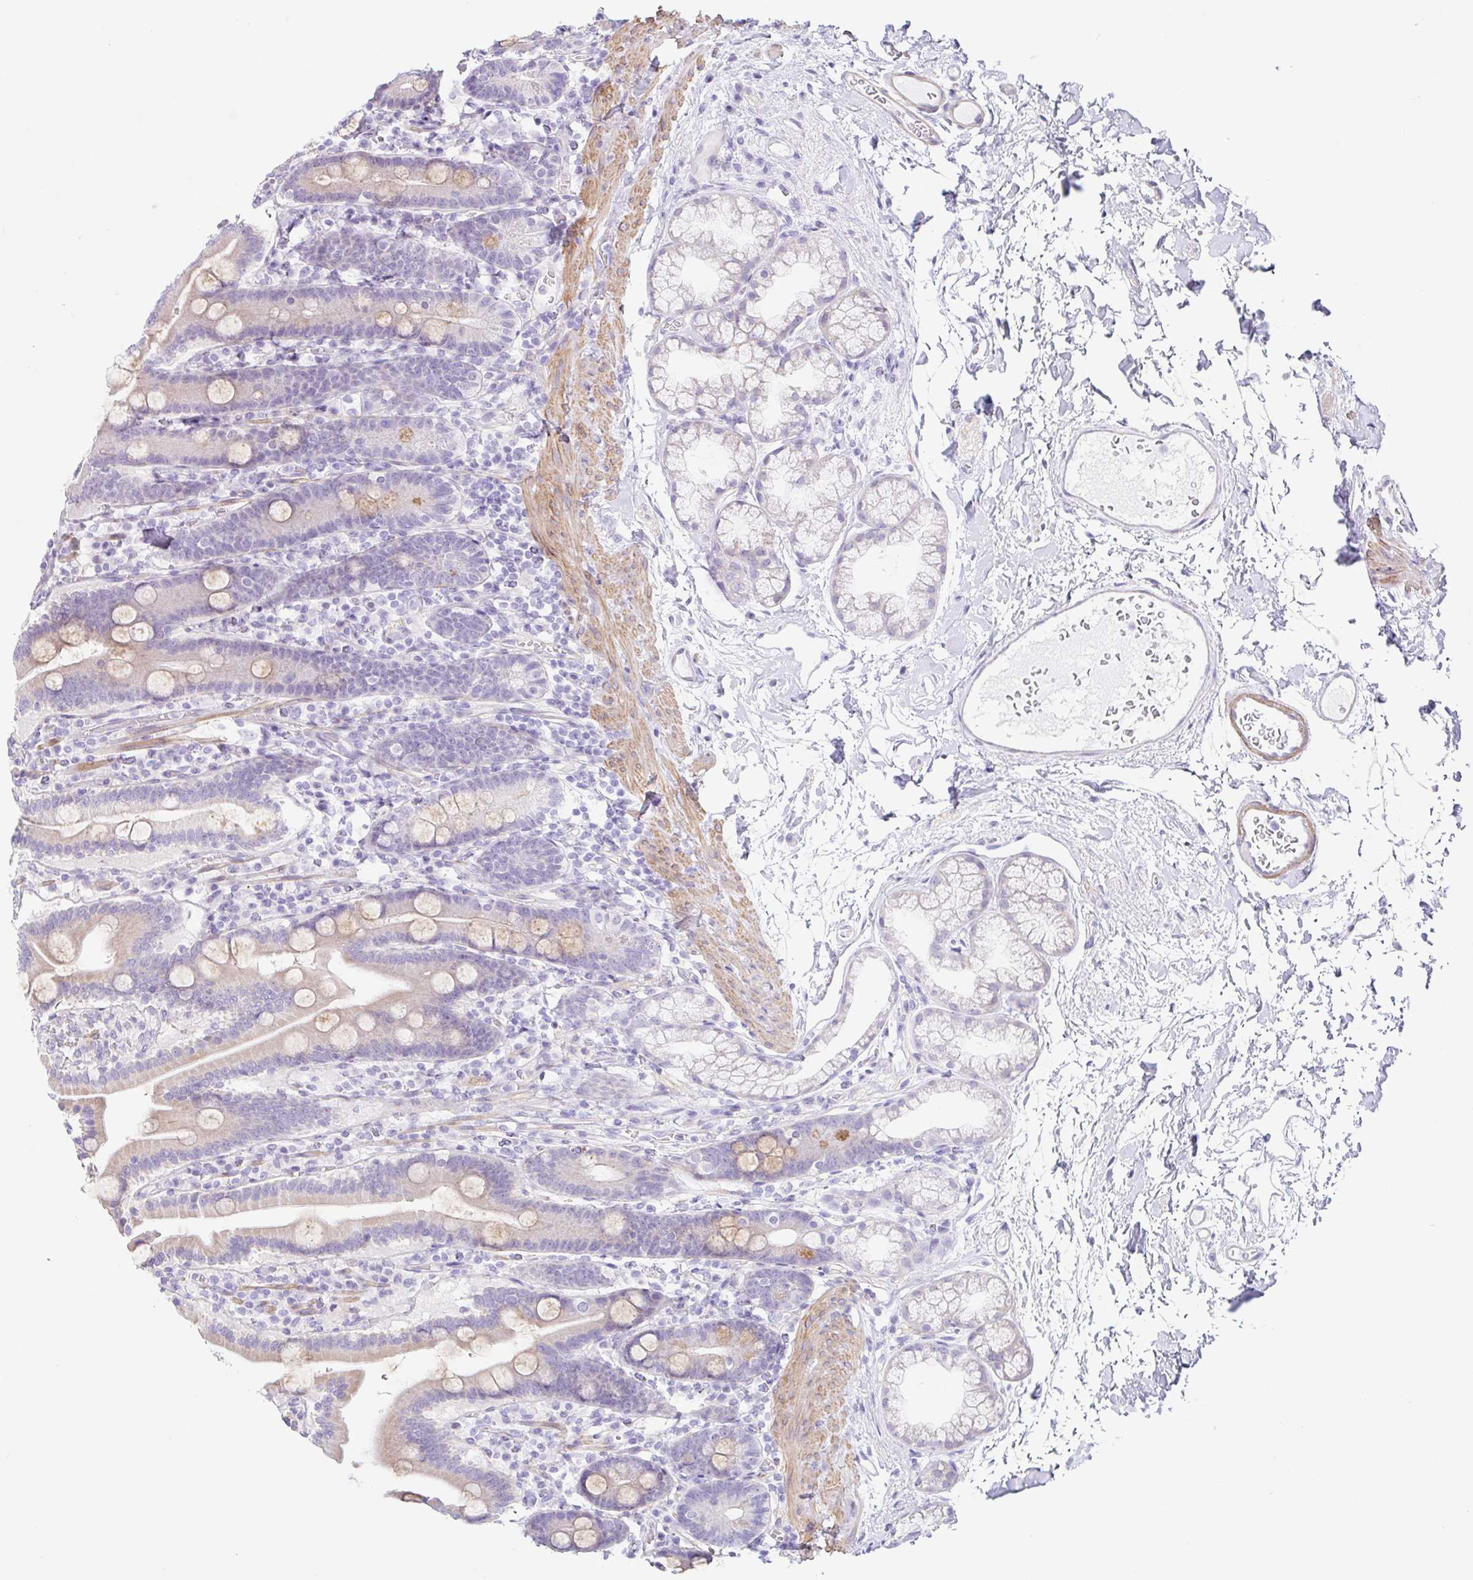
{"staining": {"intensity": "moderate", "quantity": "25%-75%", "location": "cytoplasmic/membranous"}, "tissue": "duodenum", "cell_type": "Glandular cells", "image_type": "normal", "snomed": [{"axis": "morphology", "description": "Normal tissue, NOS"}, {"axis": "topography", "description": "Duodenum"}], "caption": "This photomicrograph reveals normal duodenum stained with immunohistochemistry to label a protein in brown. The cytoplasmic/membranous of glandular cells show moderate positivity for the protein. Nuclei are counter-stained blue.", "gene": "DCAF17", "patient": {"sex": "male", "age": 55}}